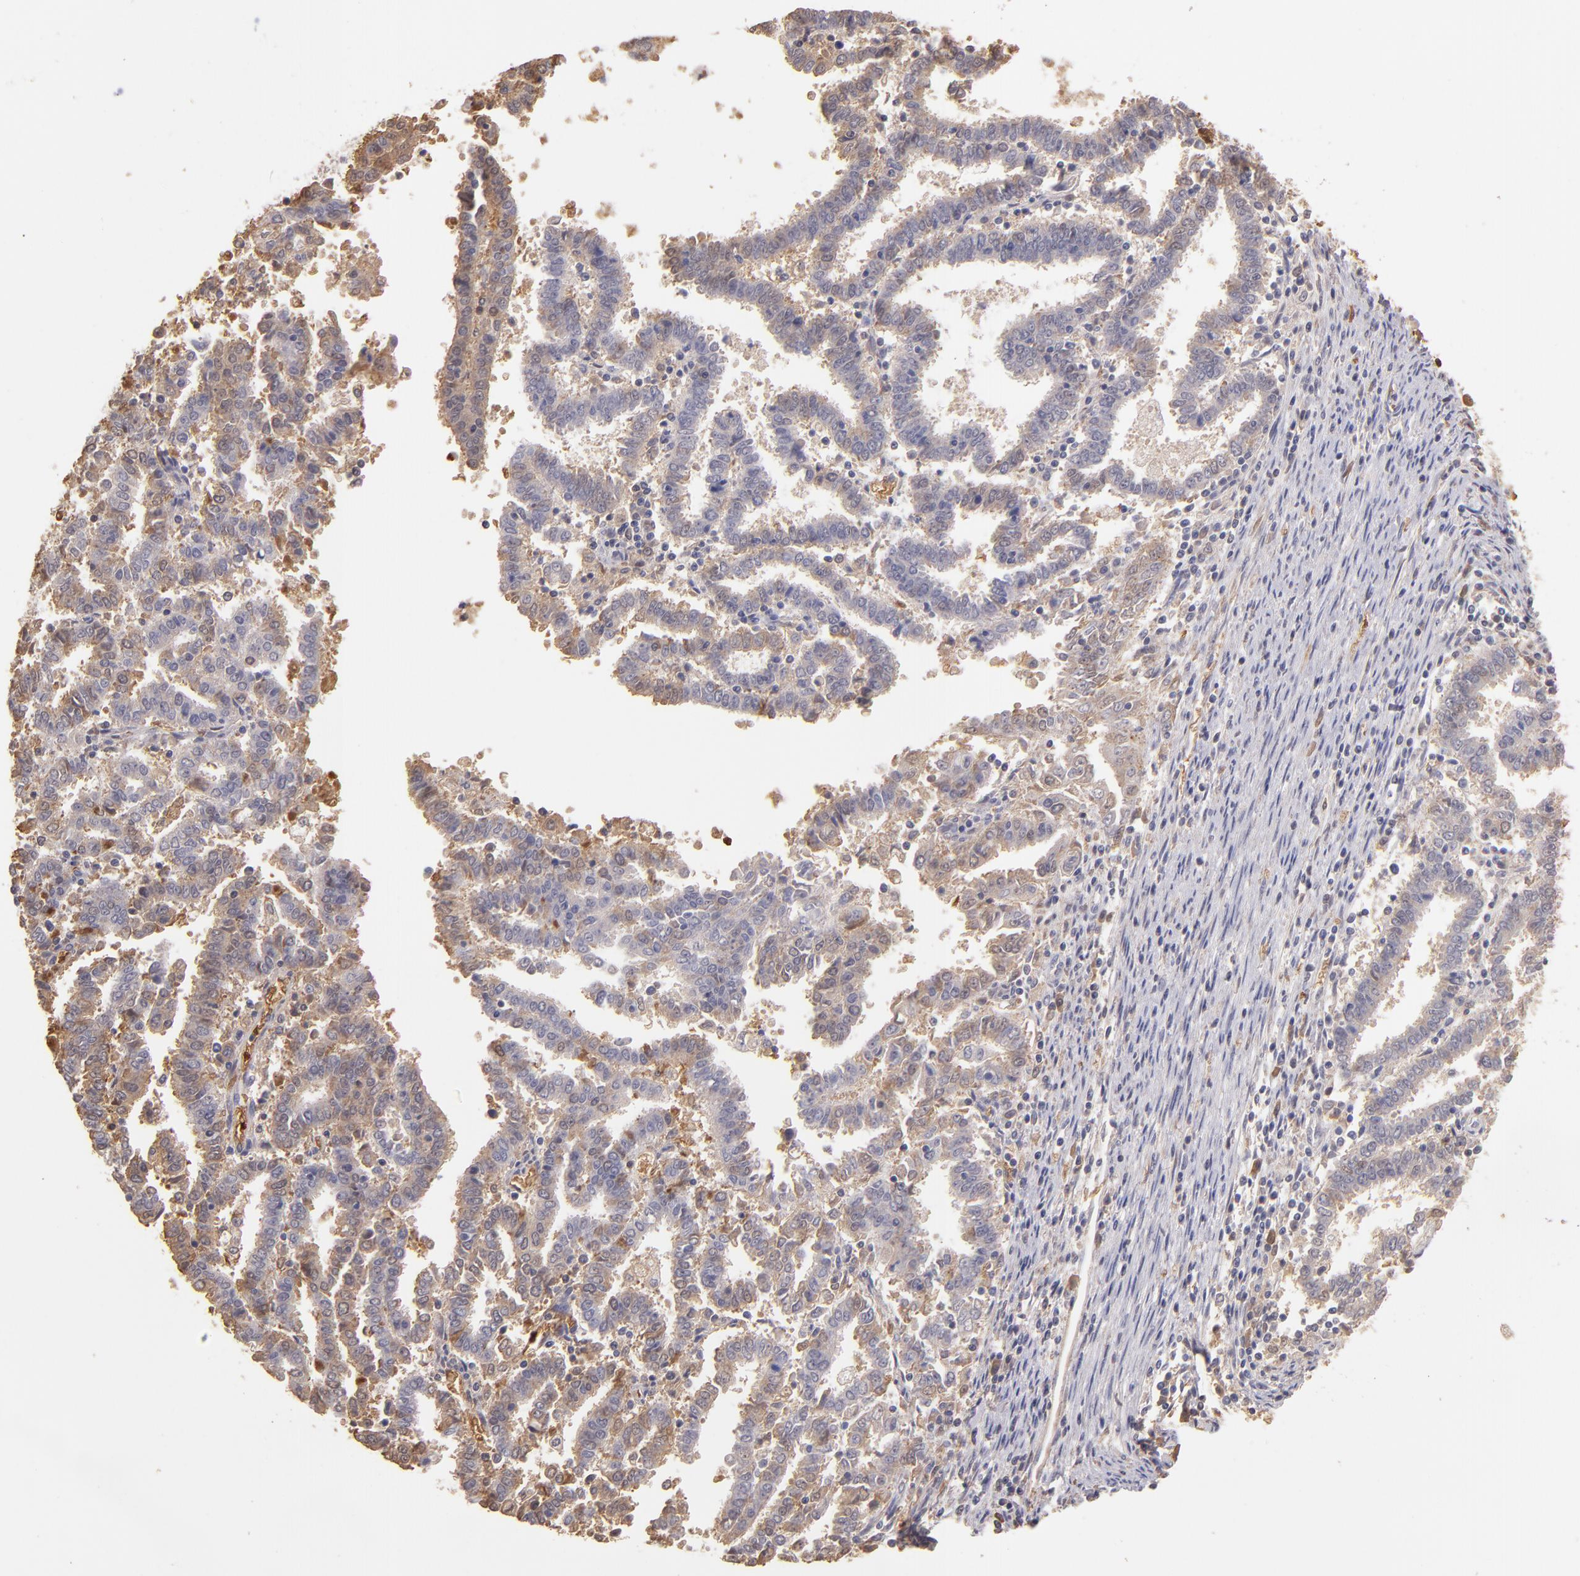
{"staining": {"intensity": "moderate", "quantity": ">75%", "location": "cytoplasmic/membranous"}, "tissue": "endometrial cancer", "cell_type": "Tumor cells", "image_type": "cancer", "snomed": [{"axis": "morphology", "description": "Adenocarcinoma, NOS"}, {"axis": "topography", "description": "Uterus"}], "caption": "Protein expression analysis of endometrial cancer reveals moderate cytoplasmic/membranous expression in about >75% of tumor cells. Ihc stains the protein of interest in brown and the nuclei are stained blue.", "gene": "SERPINC1", "patient": {"sex": "female", "age": 83}}